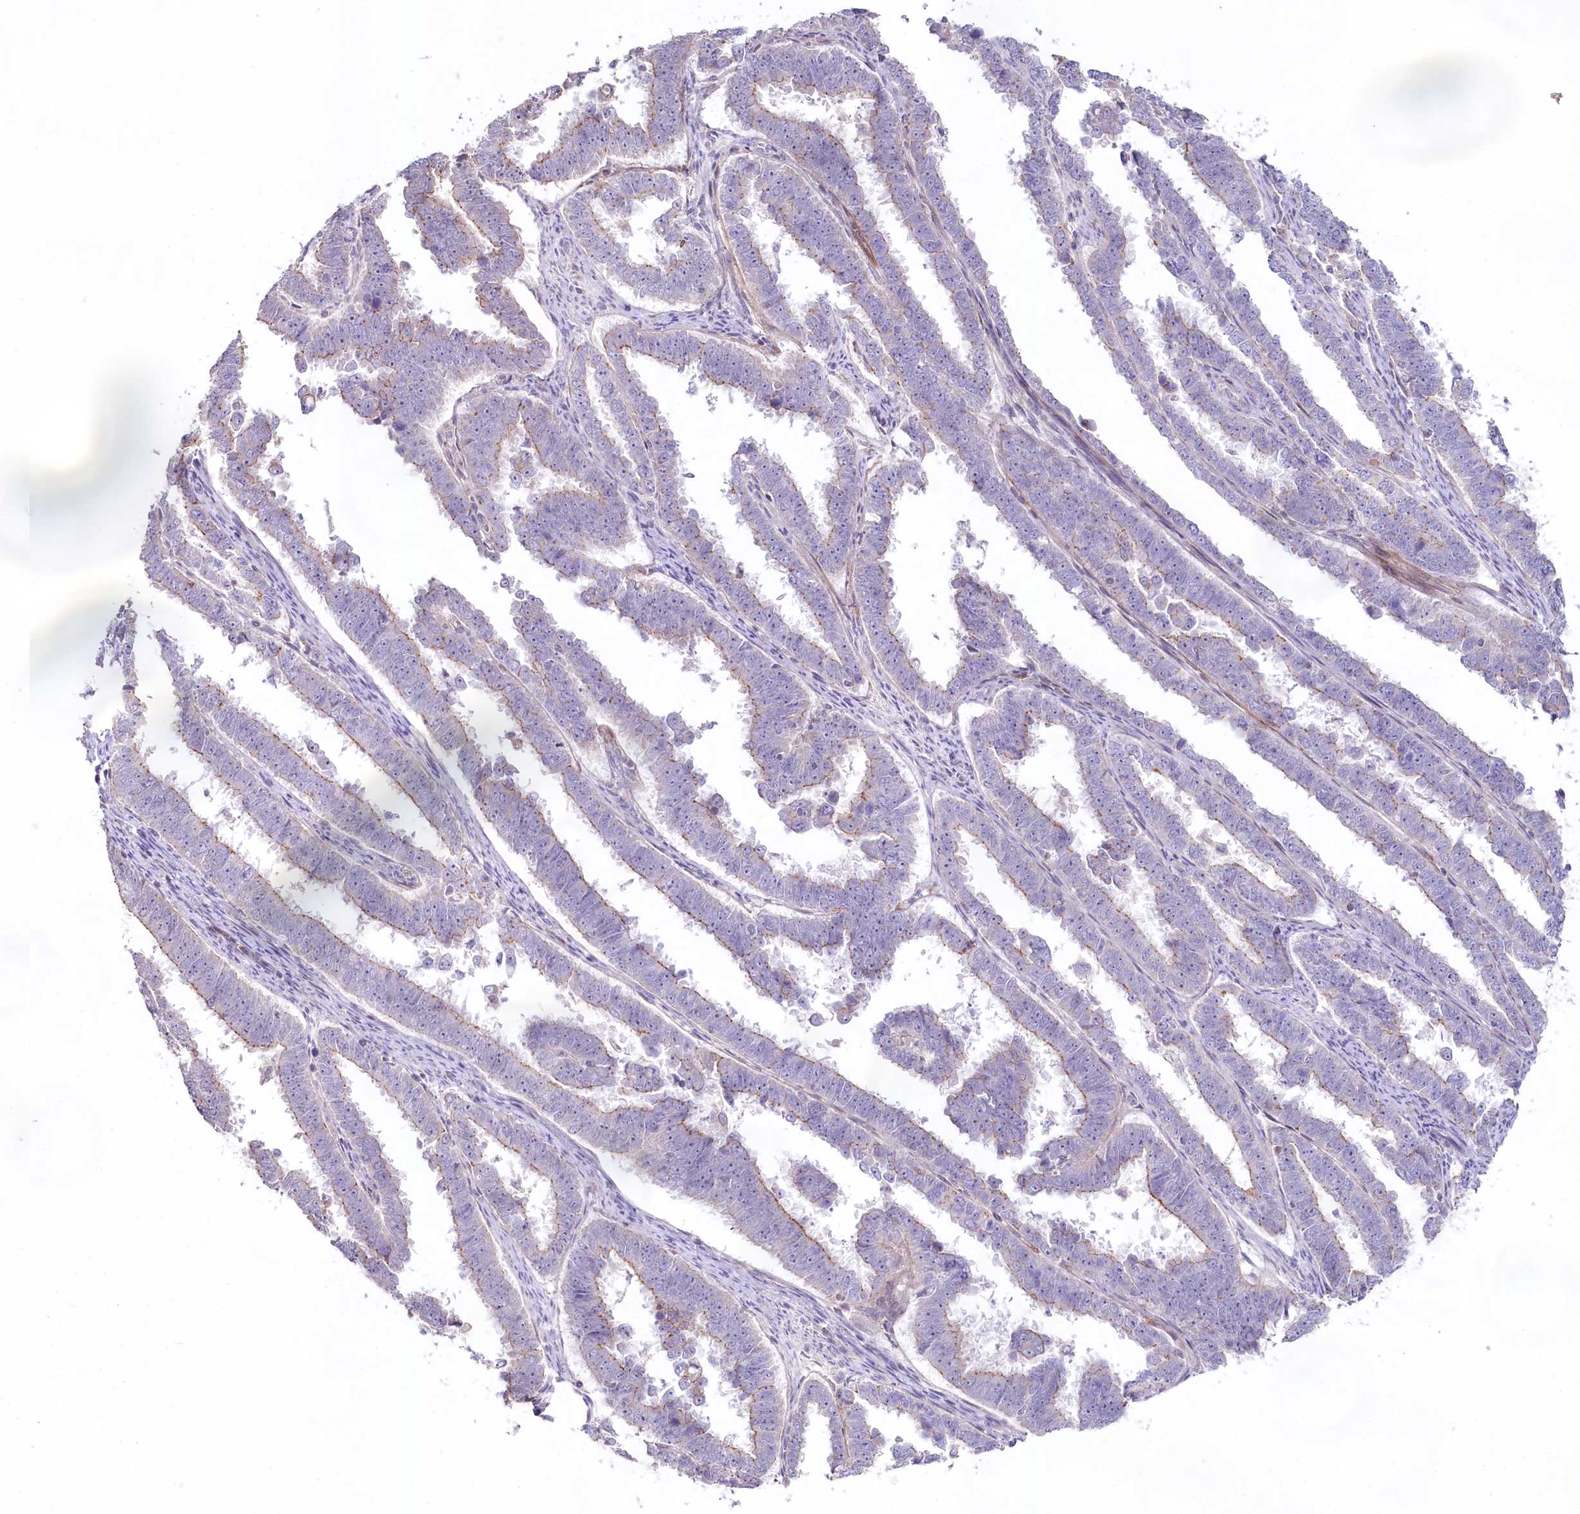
{"staining": {"intensity": "weak", "quantity": "<25%", "location": "cytoplasmic/membranous"}, "tissue": "endometrial cancer", "cell_type": "Tumor cells", "image_type": "cancer", "snomed": [{"axis": "morphology", "description": "Adenocarcinoma, NOS"}, {"axis": "topography", "description": "Endometrium"}], "caption": "This is an IHC photomicrograph of endometrial cancer (adenocarcinoma). There is no staining in tumor cells.", "gene": "SLC6A11", "patient": {"sex": "female", "age": 75}}